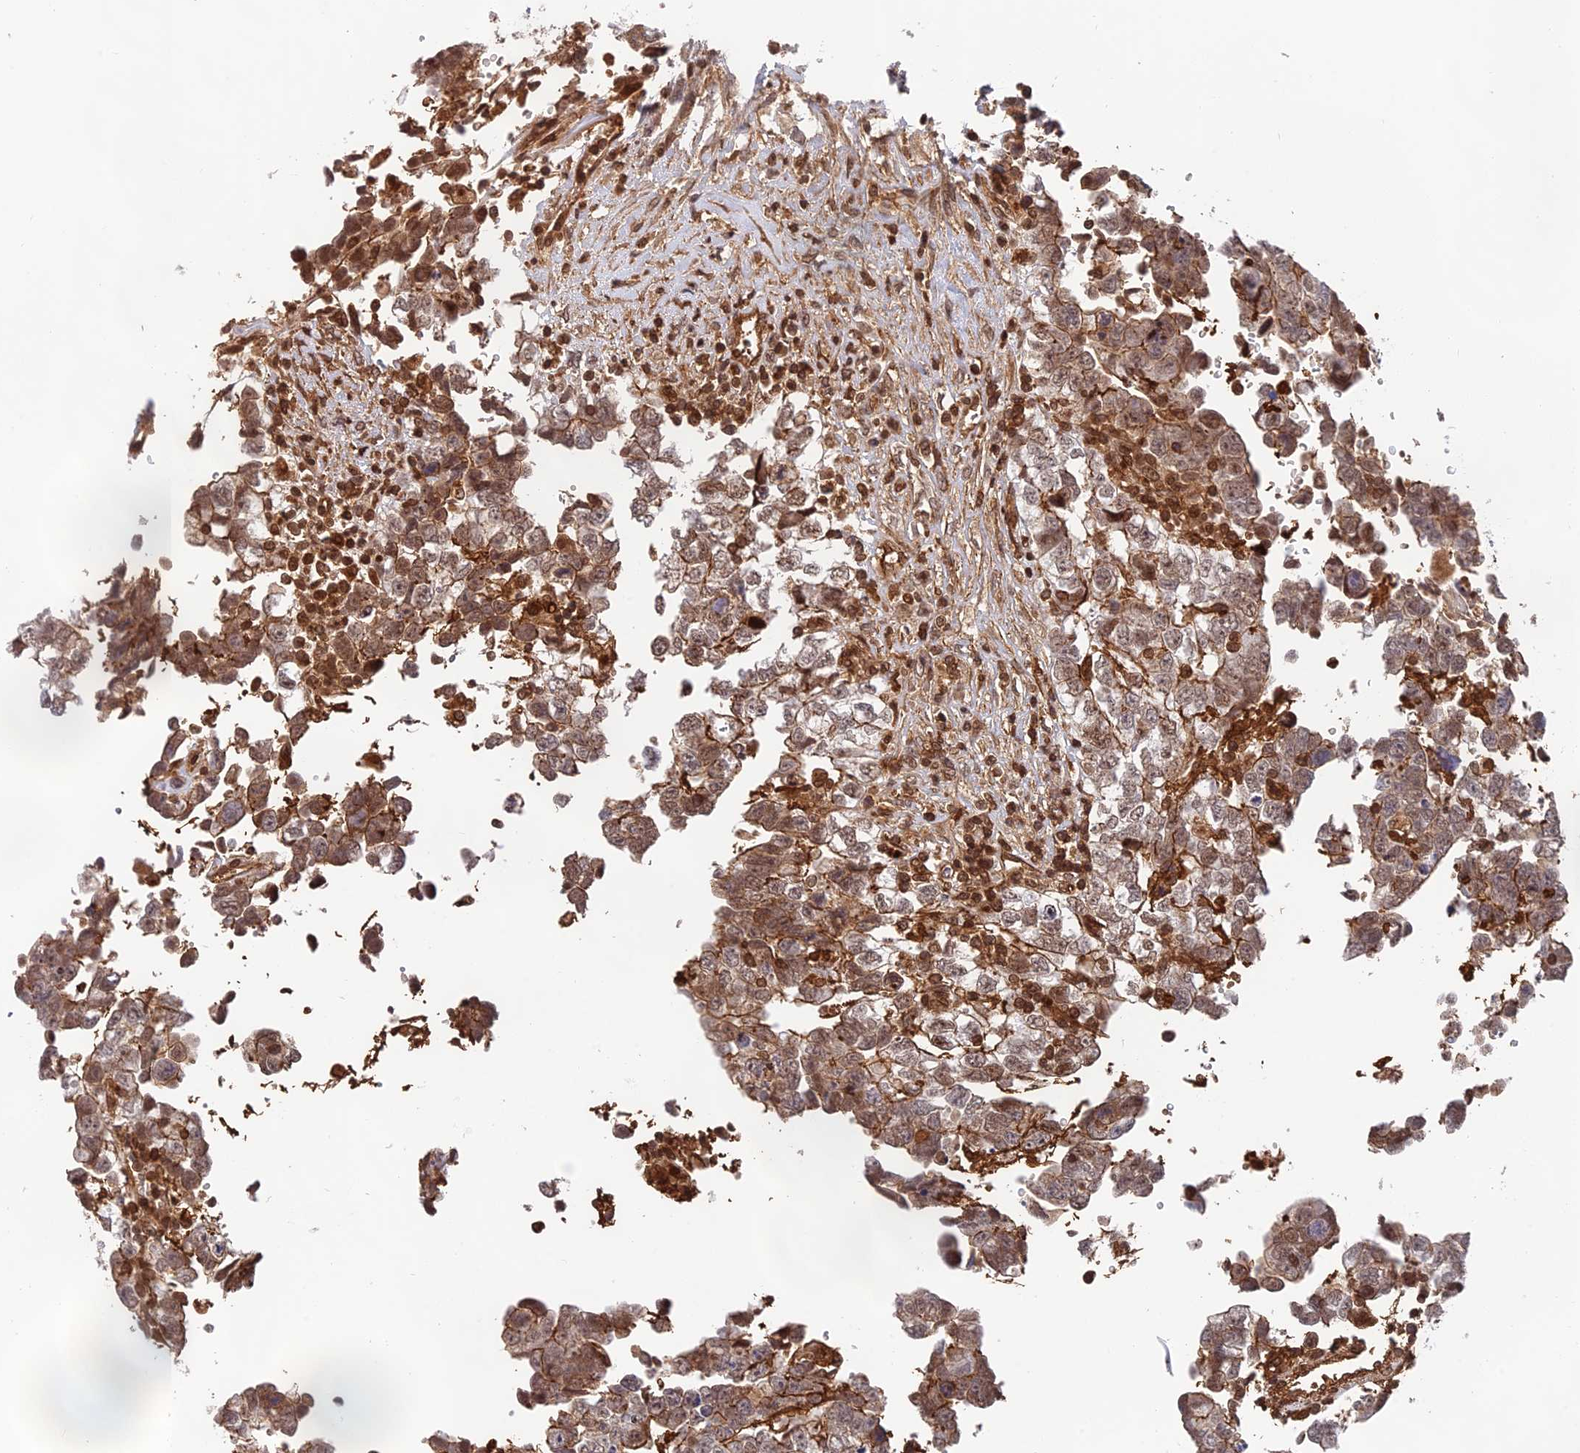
{"staining": {"intensity": "moderate", "quantity": ">75%", "location": "cytoplasmic/membranous,nuclear"}, "tissue": "testis cancer", "cell_type": "Tumor cells", "image_type": "cancer", "snomed": [{"axis": "morphology", "description": "Carcinoma, Embryonal, NOS"}, {"axis": "topography", "description": "Testis"}], "caption": "This histopathology image displays testis cancer (embryonal carcinoma) stained with immunohistochemistry to label a protein in brown. The cytoplasmic/membranous and nuclear of tumor cells show moderate positivity for the protein. Nuclei are counter-stained blue.", "gene": "OSBPL1A", "patient": {"sex": "male", "age": 37}}